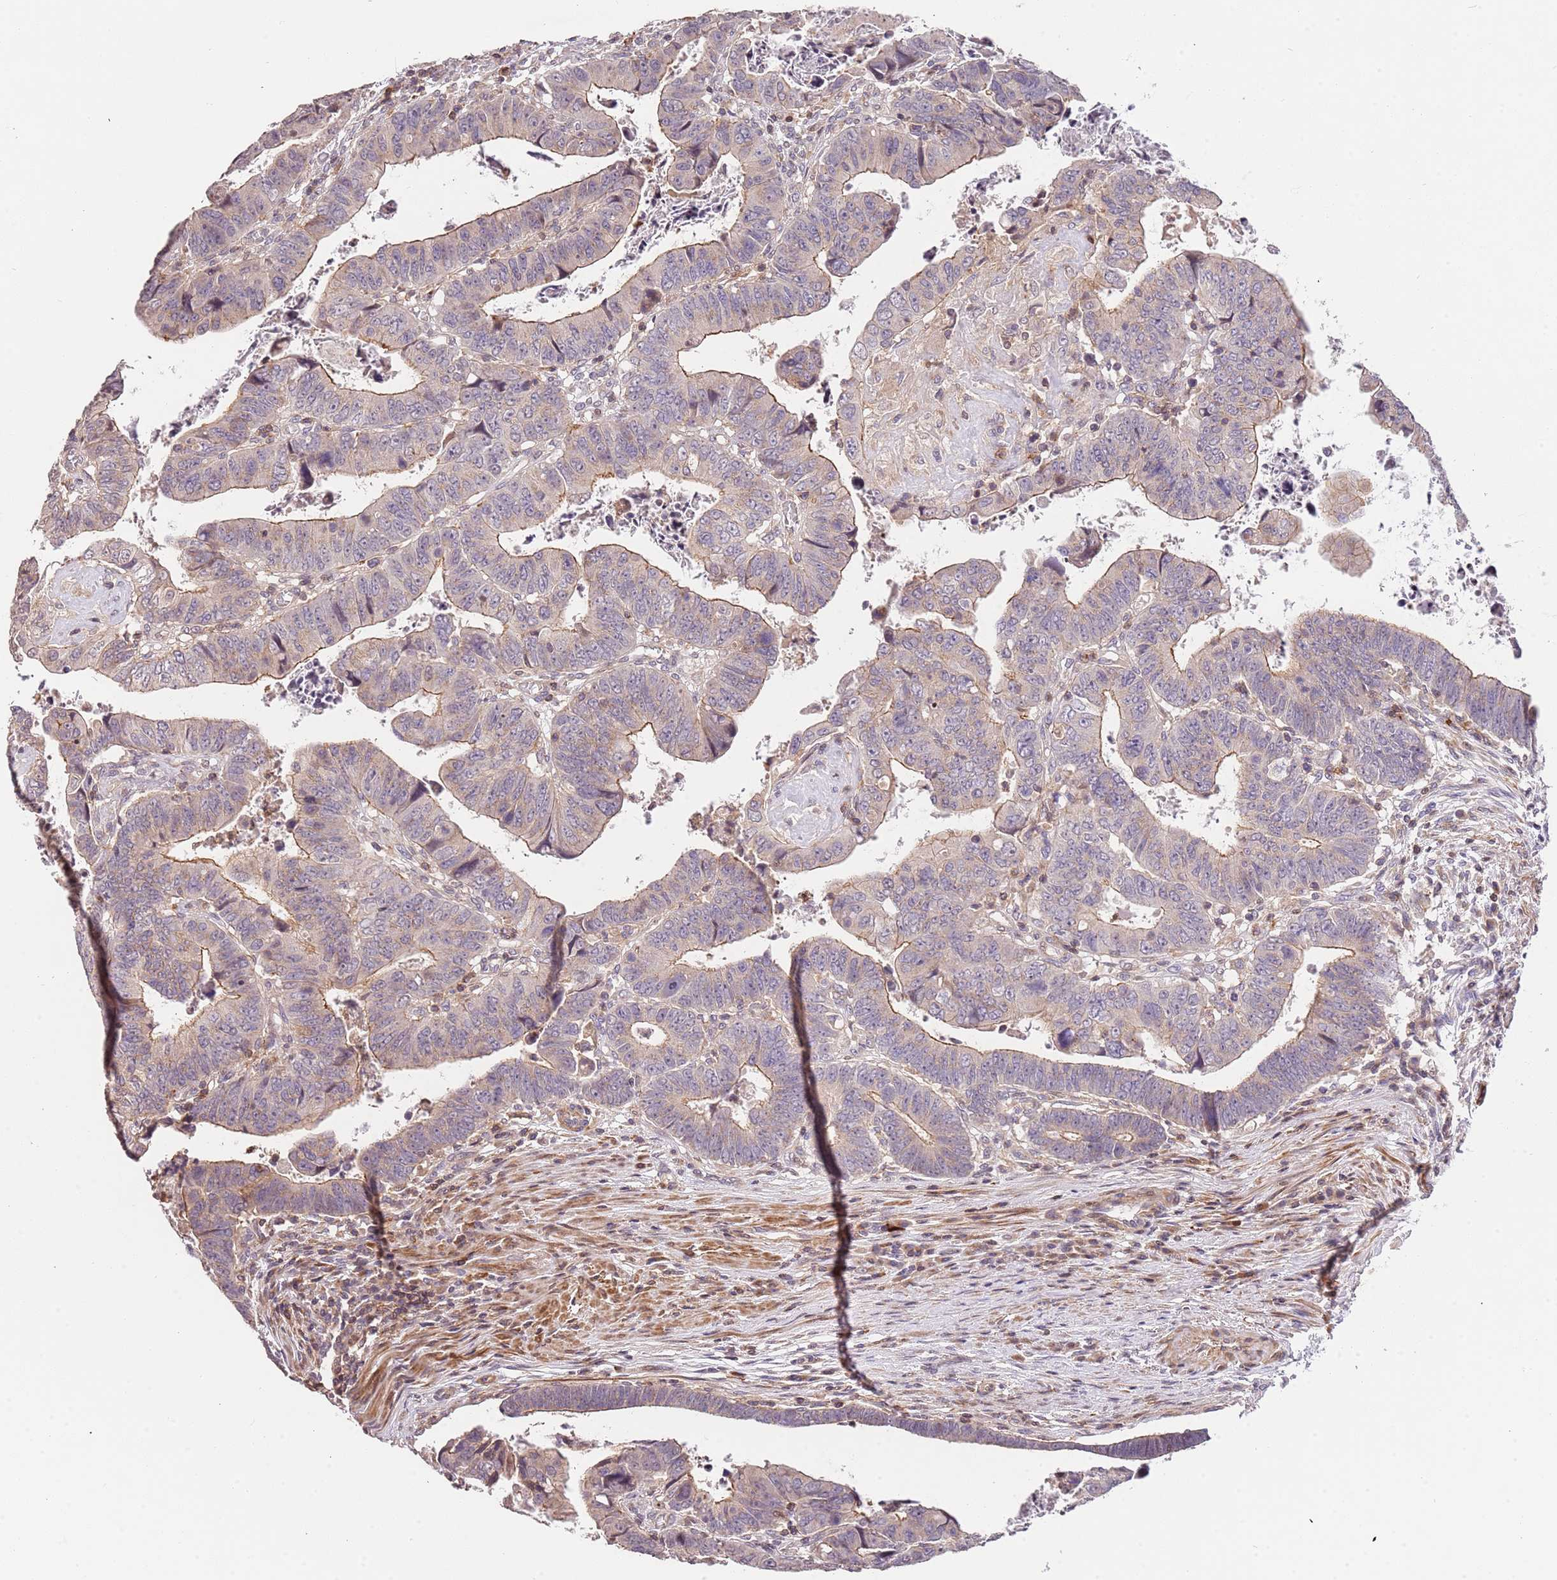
{"staining": {"intensity": "weak", "quantity": "25%-75%", "location": "cytoplasmic/membranous"}, "tissue": "colorectal cancer", "cell_type": "Tumor cells", "image_type": "cancer", "snomed": [{"axis": "morphology", "description": "Normal tissue, NOS"}, {"axis": "morphology", "description": "Adenocarcinoma, NOS"}, {"axis": "topography", "description": "Rectum"}], "caption": "Brown immunohistochemical staining in human adenocarcinoma (colorectal) shows weak cytoplasmic/membranous staining in about 25%-75% of tumor cells. (DAB (3,3'-diaminobenzidine) IHC with brightfield microscopy, high magnification).", "gene": "SLC16A4", "patient": {"sex": "female", "age": 65}}